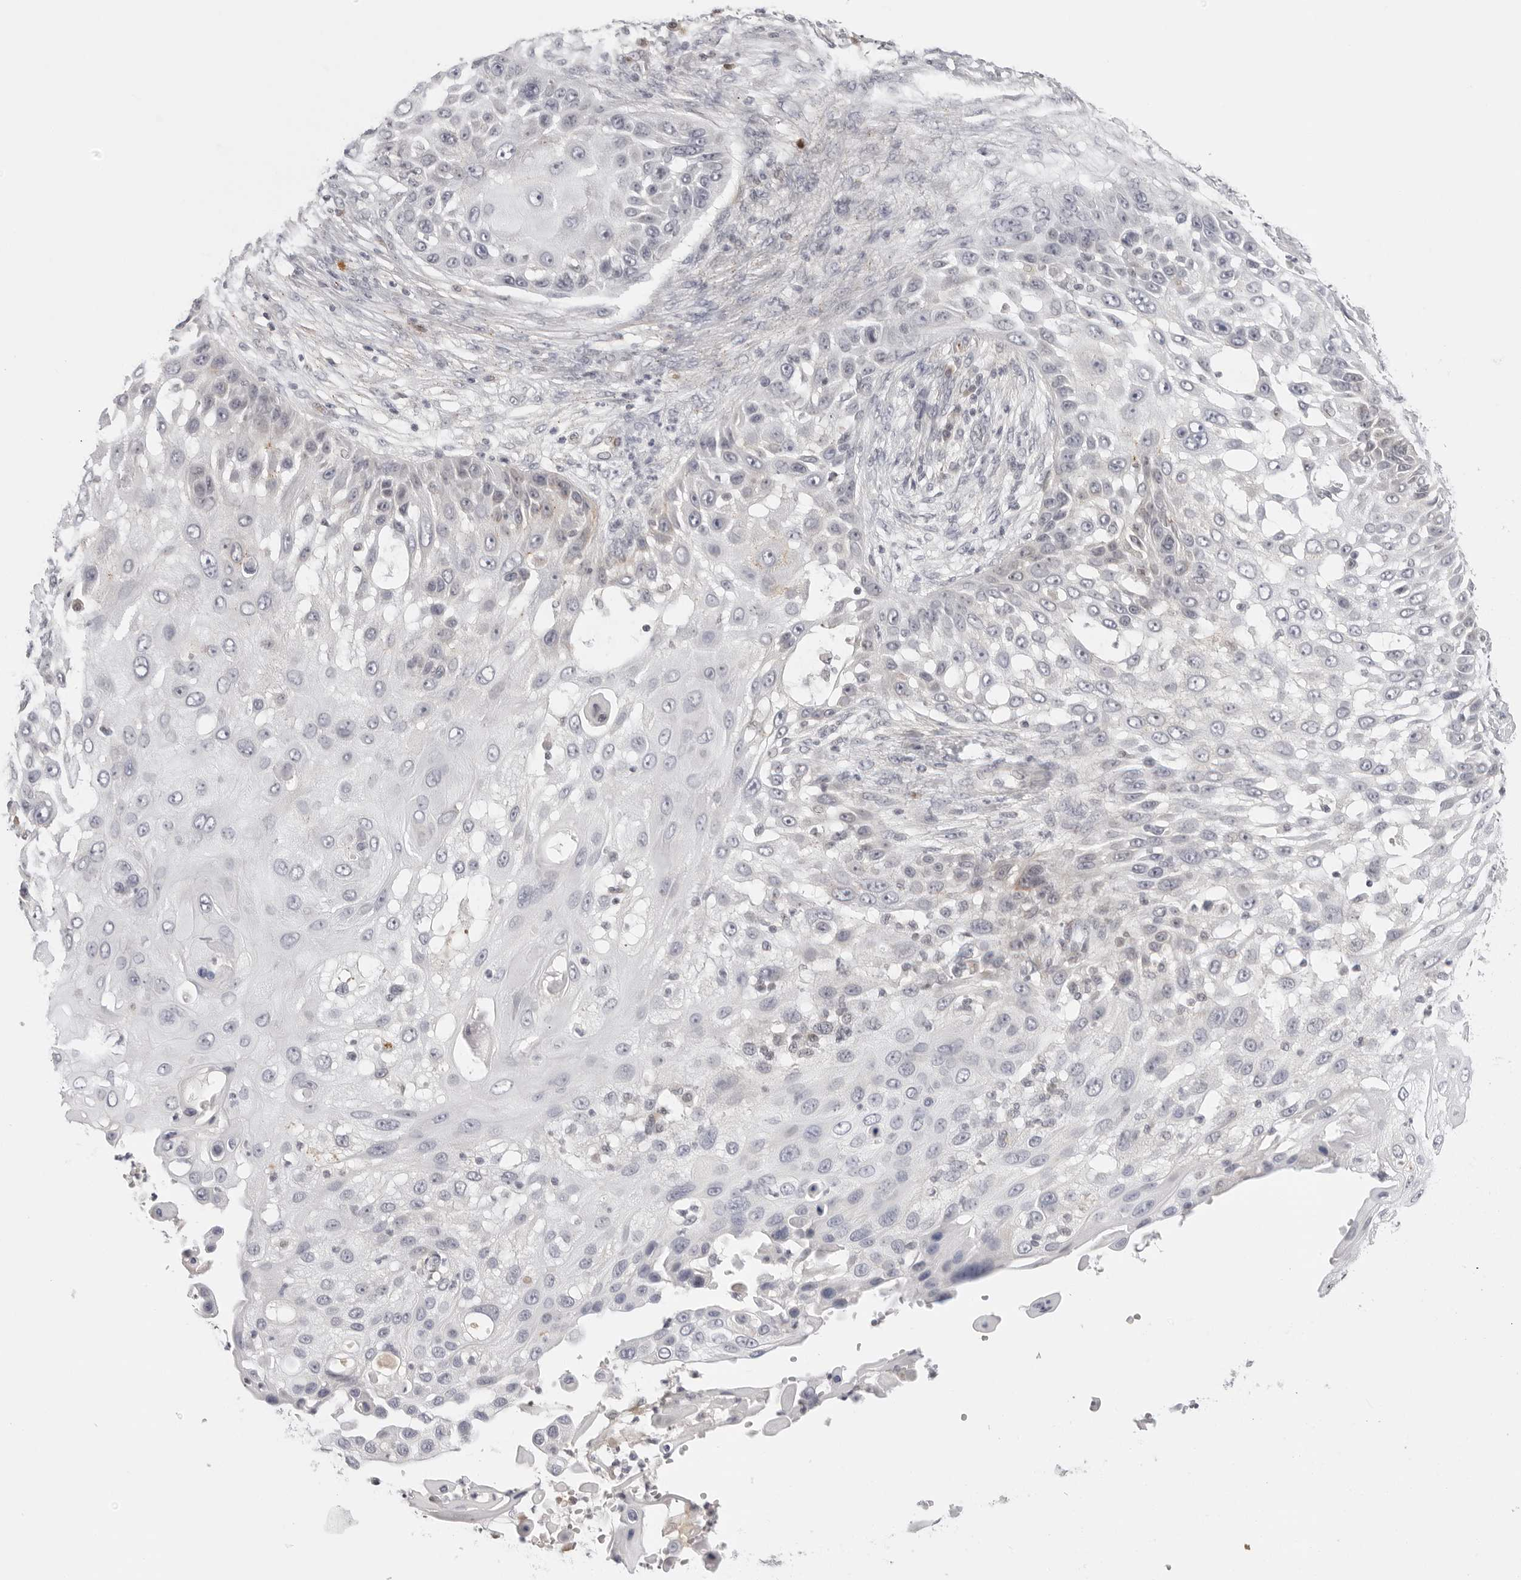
{"staining": {"intensity": "negative", "quantity": "none", "location": "none"}, "tissue": "skin cancer", "cell_type": "Tumor cells", "image_type": "cancer", "snomed": [{"axis": "morphology", "description": "Squamous cell carcinoma, NOS"}, {"axis": "topography", "description": "Skin"}], "caption": "Human squamous cell carcinoma (skin) stained for a protein using immunohistochemistry (IHC) displays no positivity in tumor cells.", "gene": "STRADB", "patient": {"sex": "female", "age": 44}}